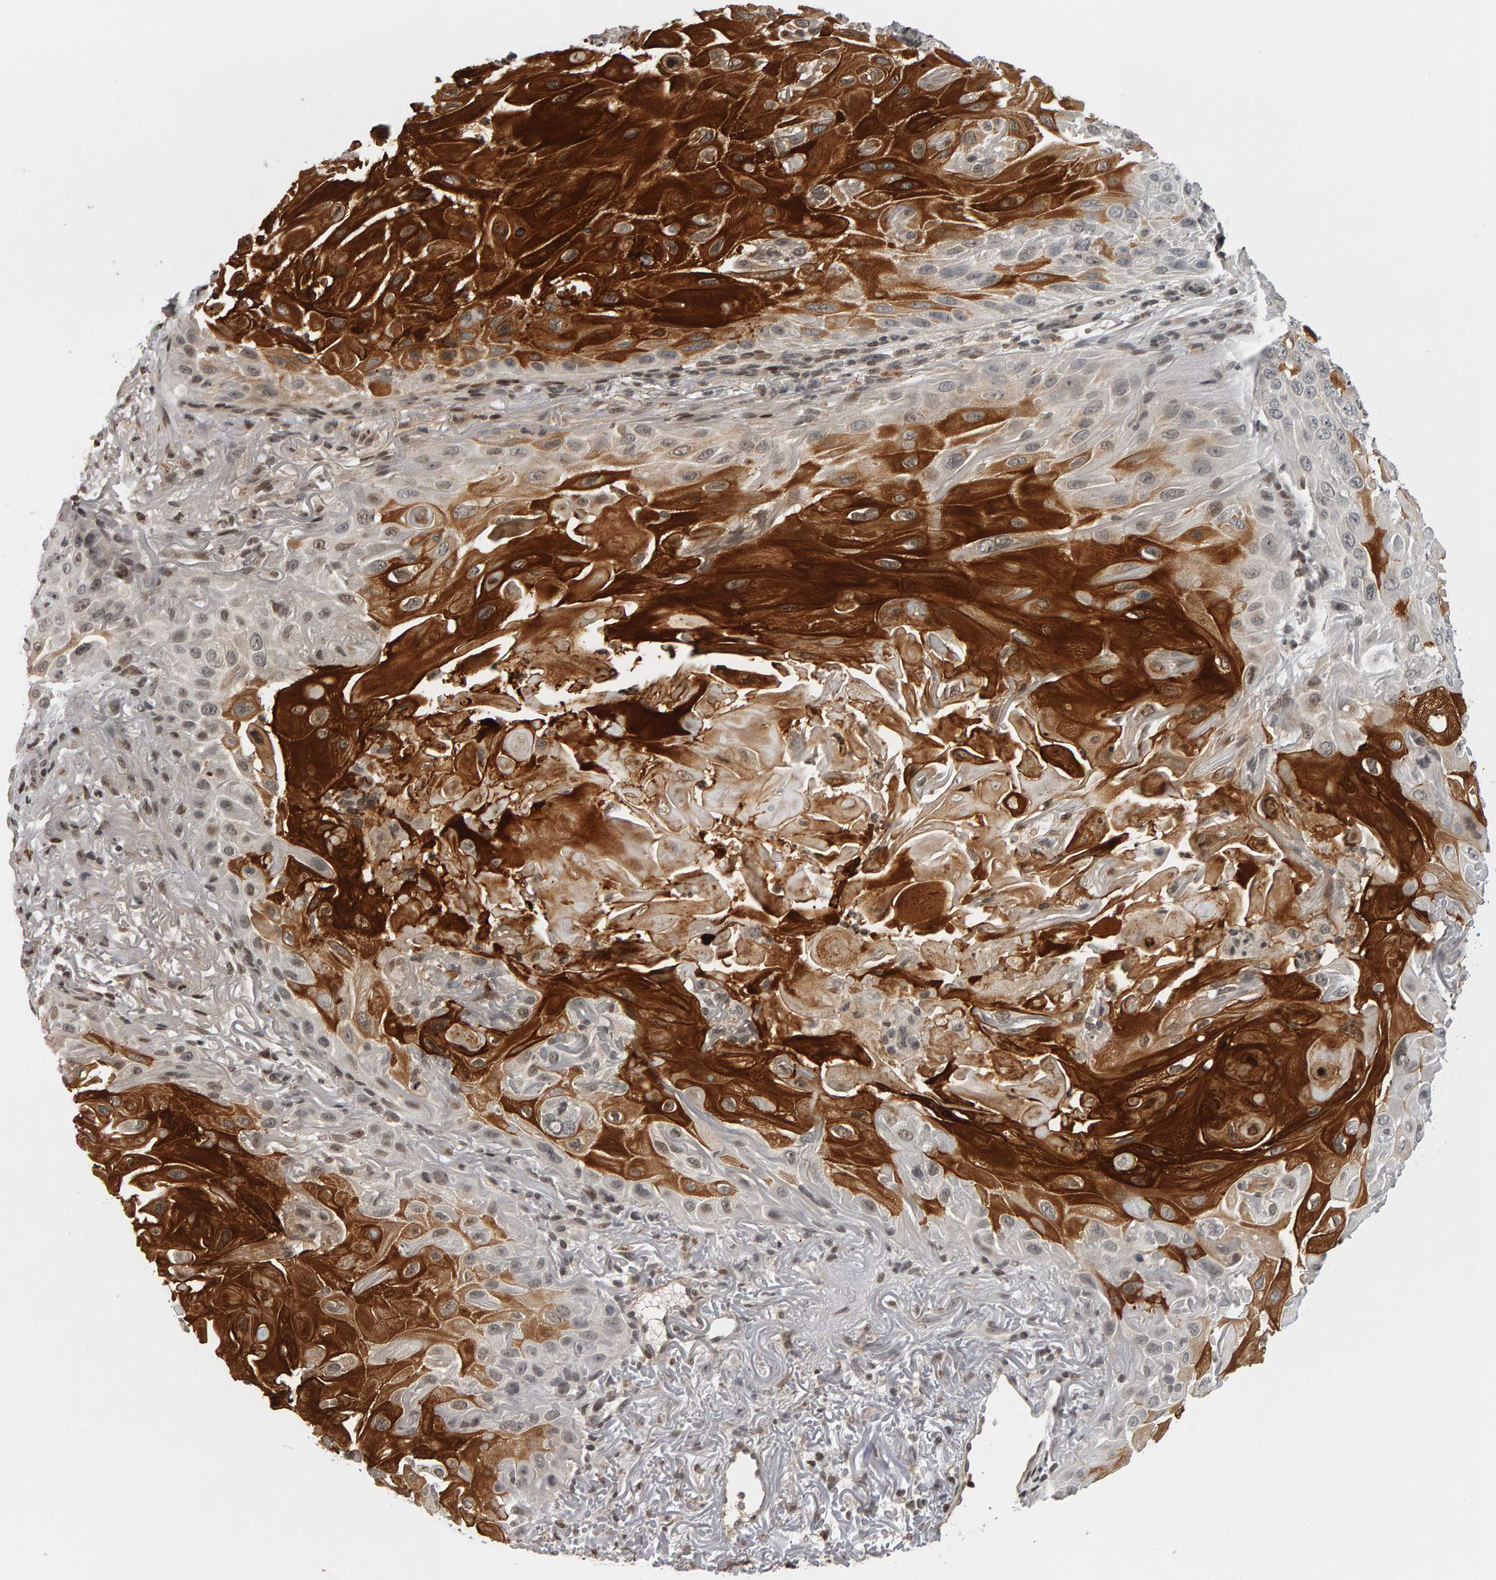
{"staining": {"intensity": "strong", "quantity": ">75%", "location": "cytoplasmic/membranous"}, "tissue": "skin cancer", "cell_type": "Tumor cells", "image_type": "cancer", "snomed": [{"axis": "morphology", "description": "Squamous cell carcinoma, NOS"}, {"axis": "topography", "description": "Skin"}], "caption": "Human skin cancer (squamous cell carcinoma) stained with a protein marker shows strong staining in tumor cells.", "gene": "TRAM1", "patient": {"sex": "female", "age": 77}}